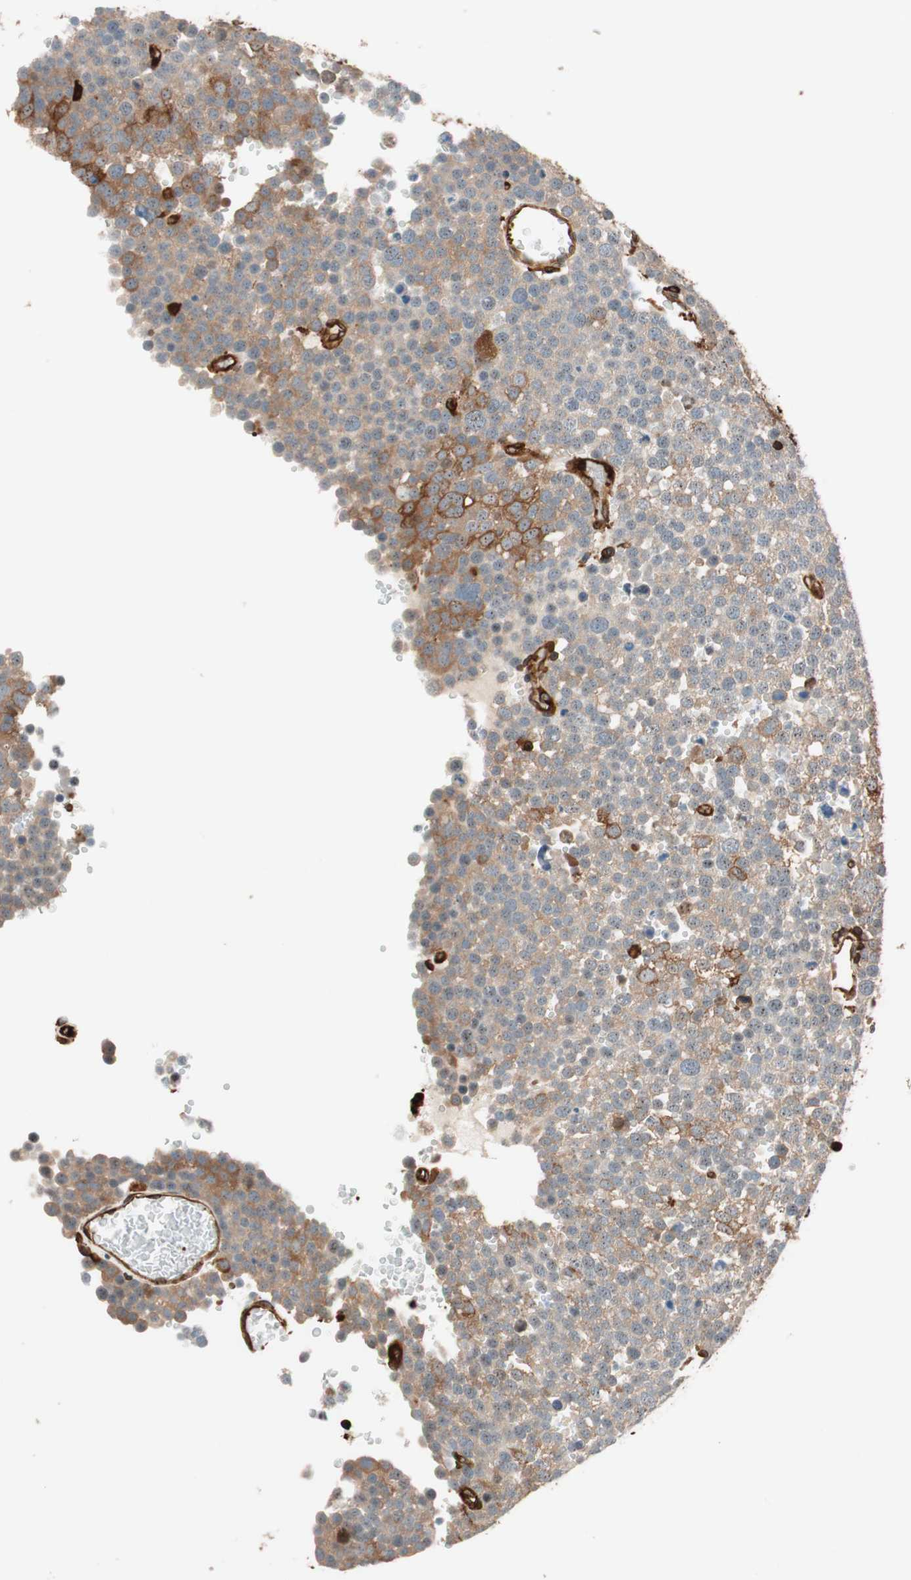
{"staining": {"intensity": "moderate", "quantity": ">75%", "location": "cytoplasmic/membranous"}, "tissue": "testis cancer", "cell_type": "Tumor cells", "image_type": "cancer", "snomed": [{"axis": "morphology", "description": "Seminoma, NOS"}, {"axis": "topography", "description": "Testis"}], "caption": "The histopathology image exhibits immunohistochemical staining of testis seminoma. There is moderate cytoplasmic/membranous positivity is appreciated in approximately >75% of tumor cells.", "gene": "VASP", "patient": {"sex": "male", "age": 71}}